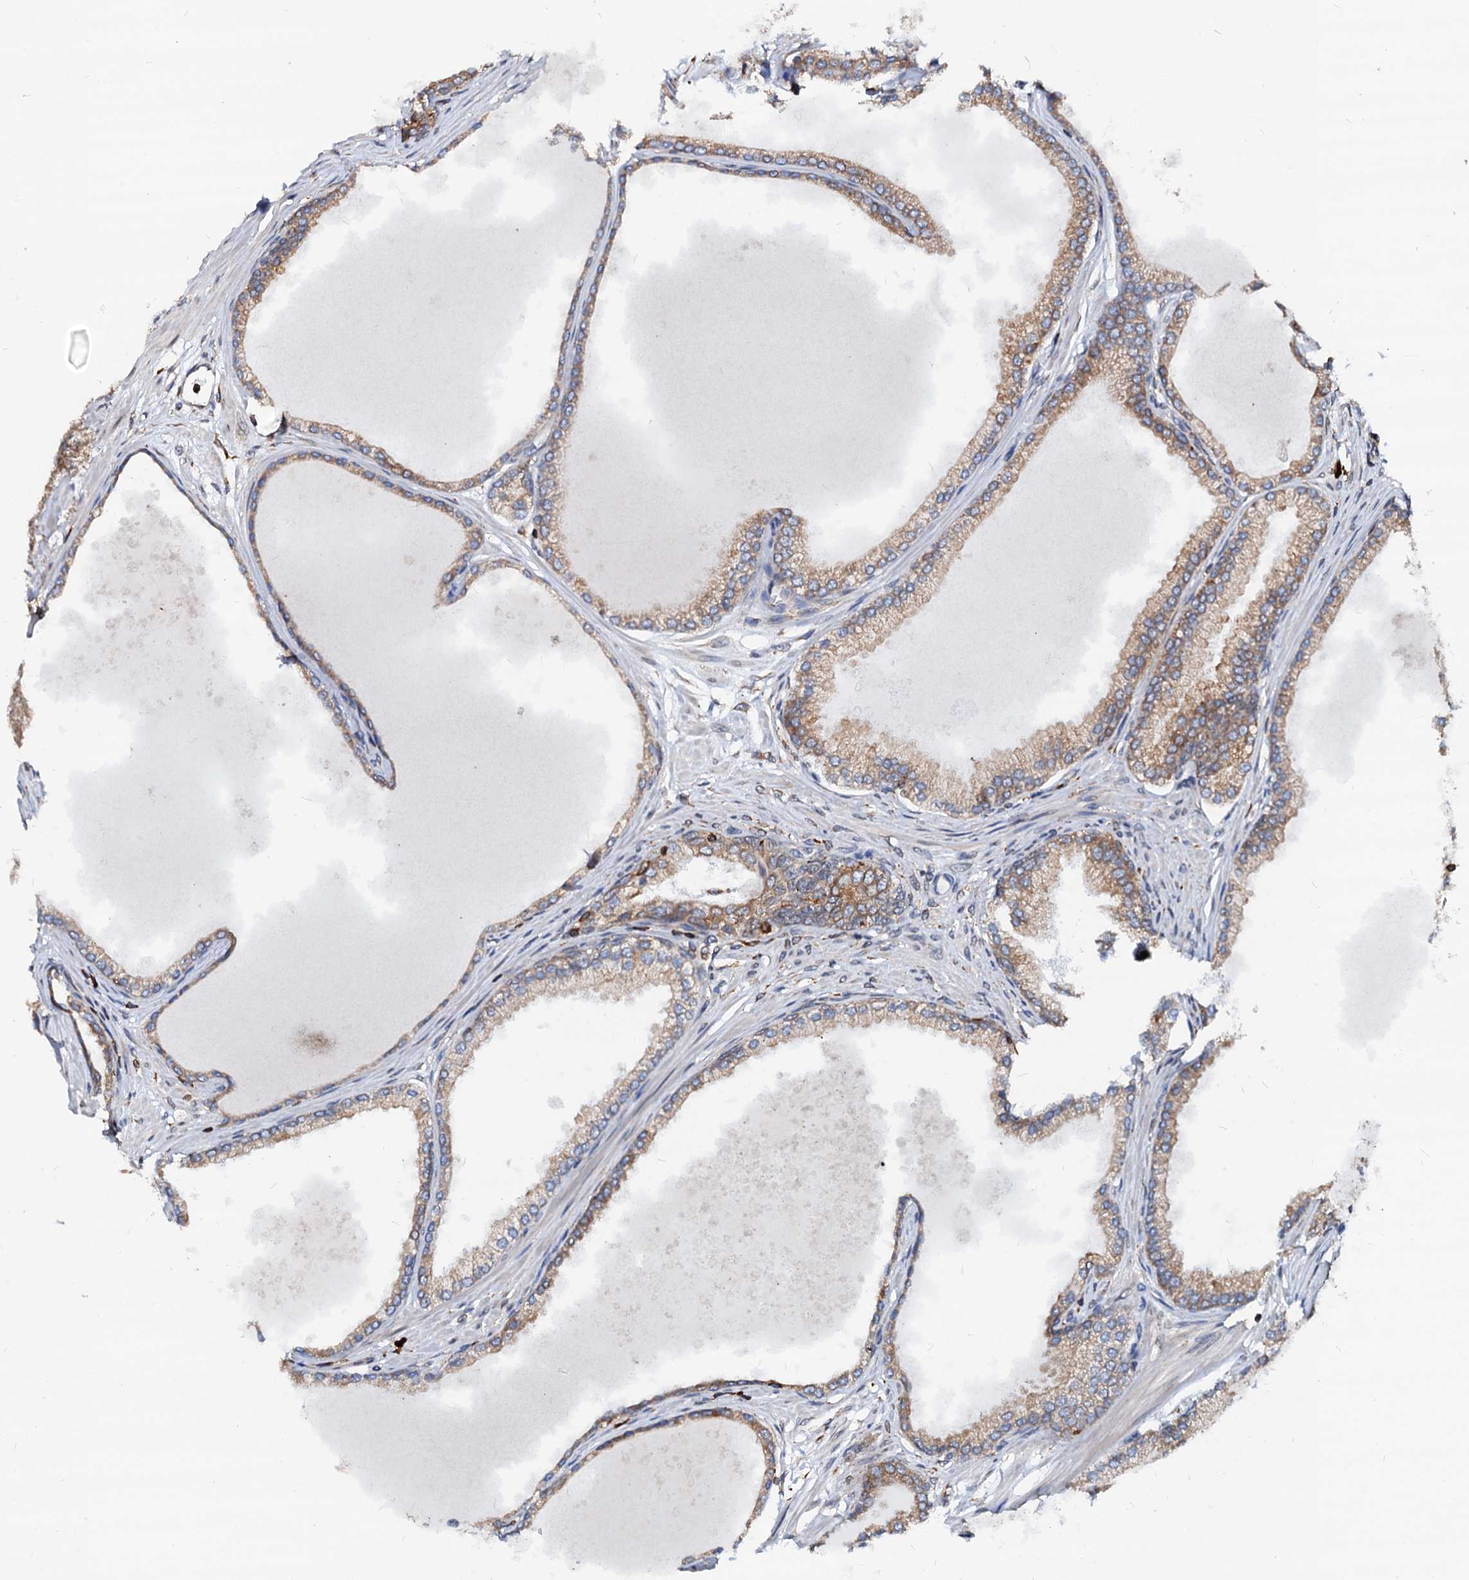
{"staining": {"intensity": "moderate", "quantity": ">75%", "location": "cytoplasmic/membranous"}, "tissue": "prostate cancer", "cell_type": "Tumor cells", "image_type": "cancer", "snomed": [{"axis": "morphology", "description": "Adenocarcinoma, Low grade"}, {"axis": "topography", "description": "Prostate"}], "caption": "This histopathology image exhibits prostate cancer stained with immunohistochemistry (IHC) to label a protein in brown. The cytoplasmic/membranous of tumor cells show moderate positivity for the protein. Nuclei are counter-stained blue.", "gene": "DERL1", "patient": {"sex": "male", "age": 63}}